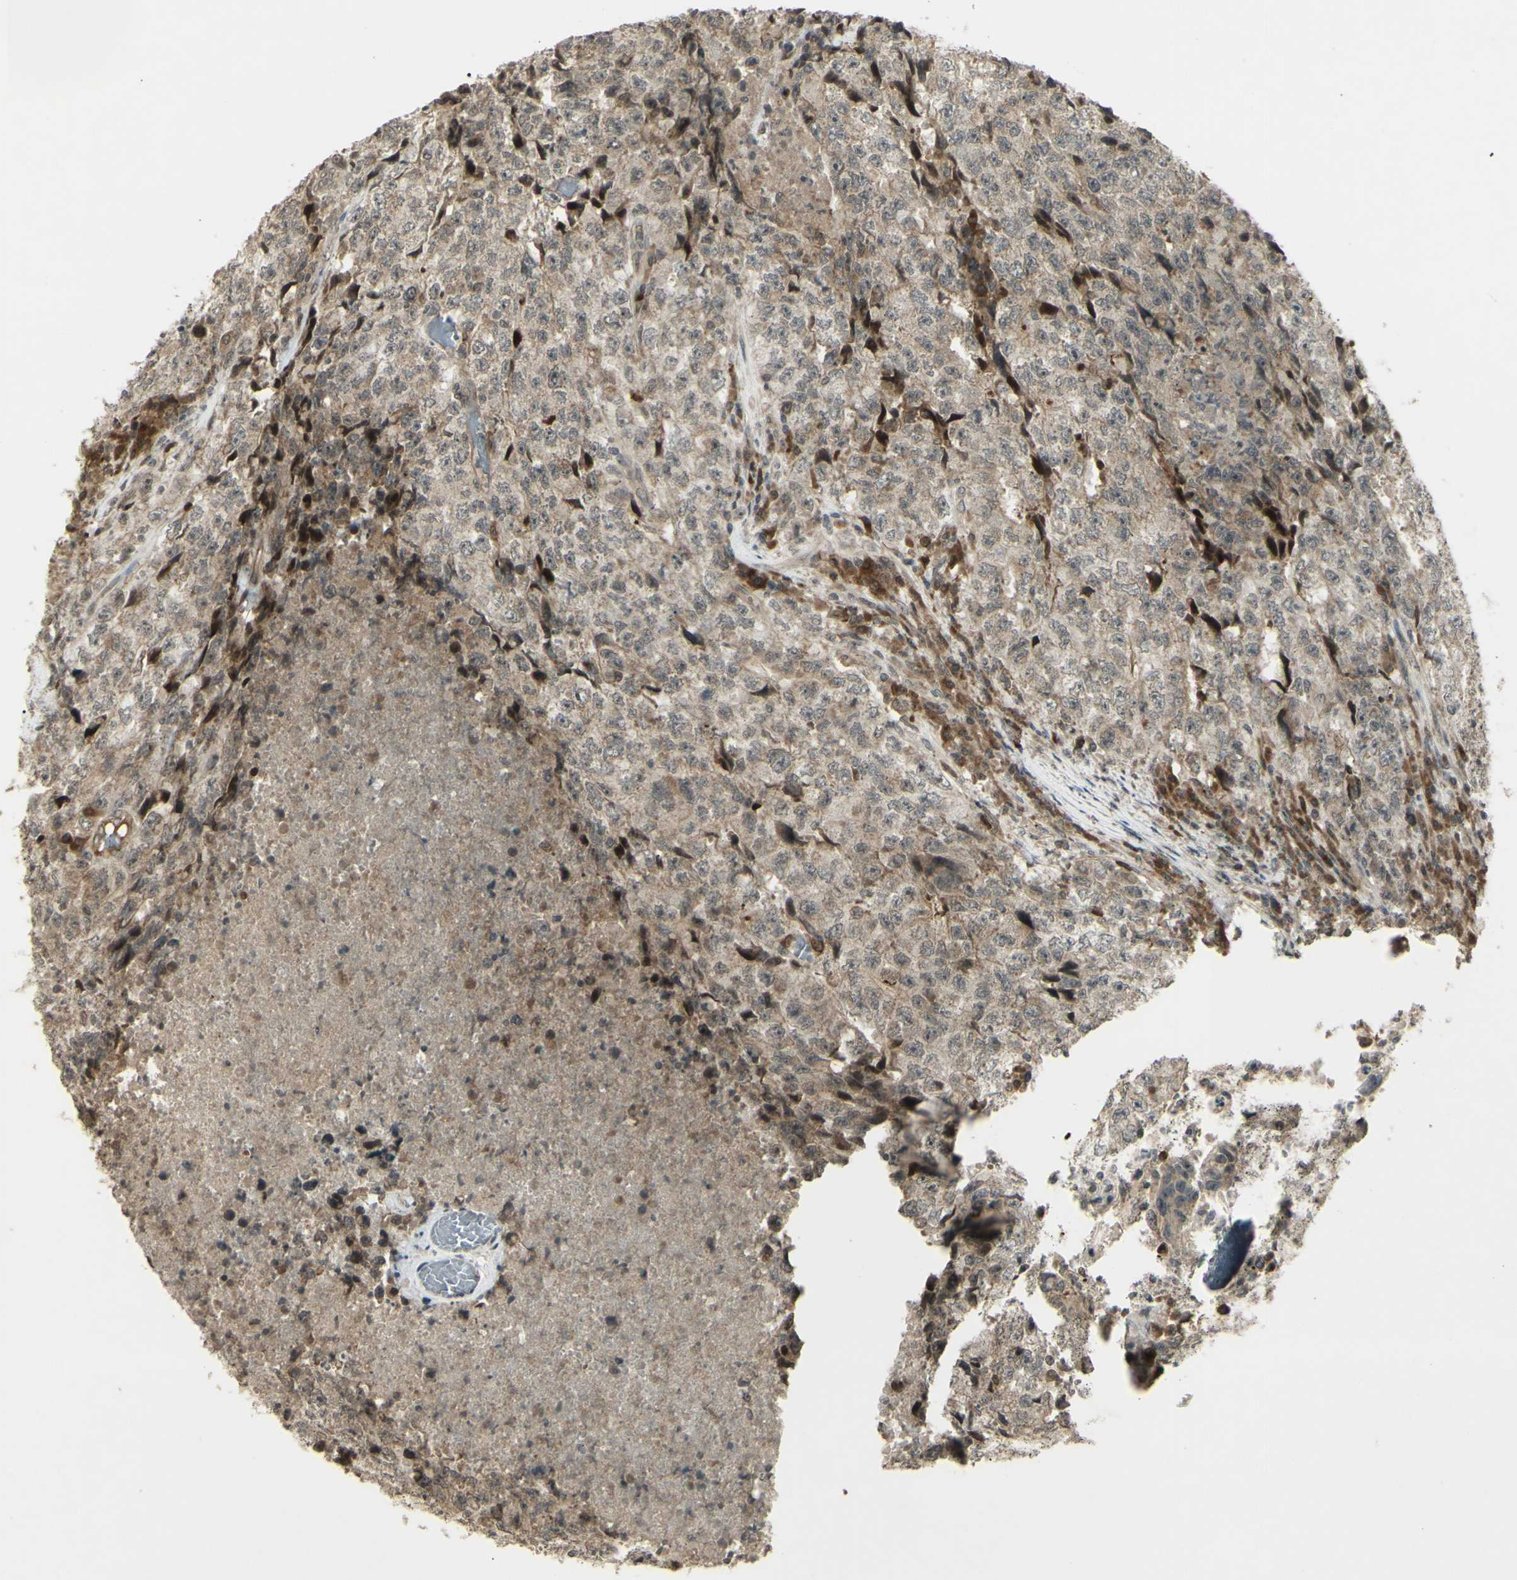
{"staining": {"intensity": "weak", "quantity": ">75%", "location": "cytoplasmic/membranous"}, "tissue": "testis cancer", "cell_type": "Tumor cells", "image_type": "cancer", "snomed": [{"axis": "morphology", "description": "Necrosis, NOS"}, {"axis": "morphology", "description": "Carcinoma, Embryonal, NOS"}, {"axis": "topography", "description": "Testis"}], "caption": "Testis cancer (embryonal carcinoma) was stained to show a protein in brown. There is low levels of weak cytoplasmic/membranous positivity in about >75% of tumor cells. Nuclei are stained in blue.", "gene": "BLNK", "patient": {"sex": "male", "age": 19}}